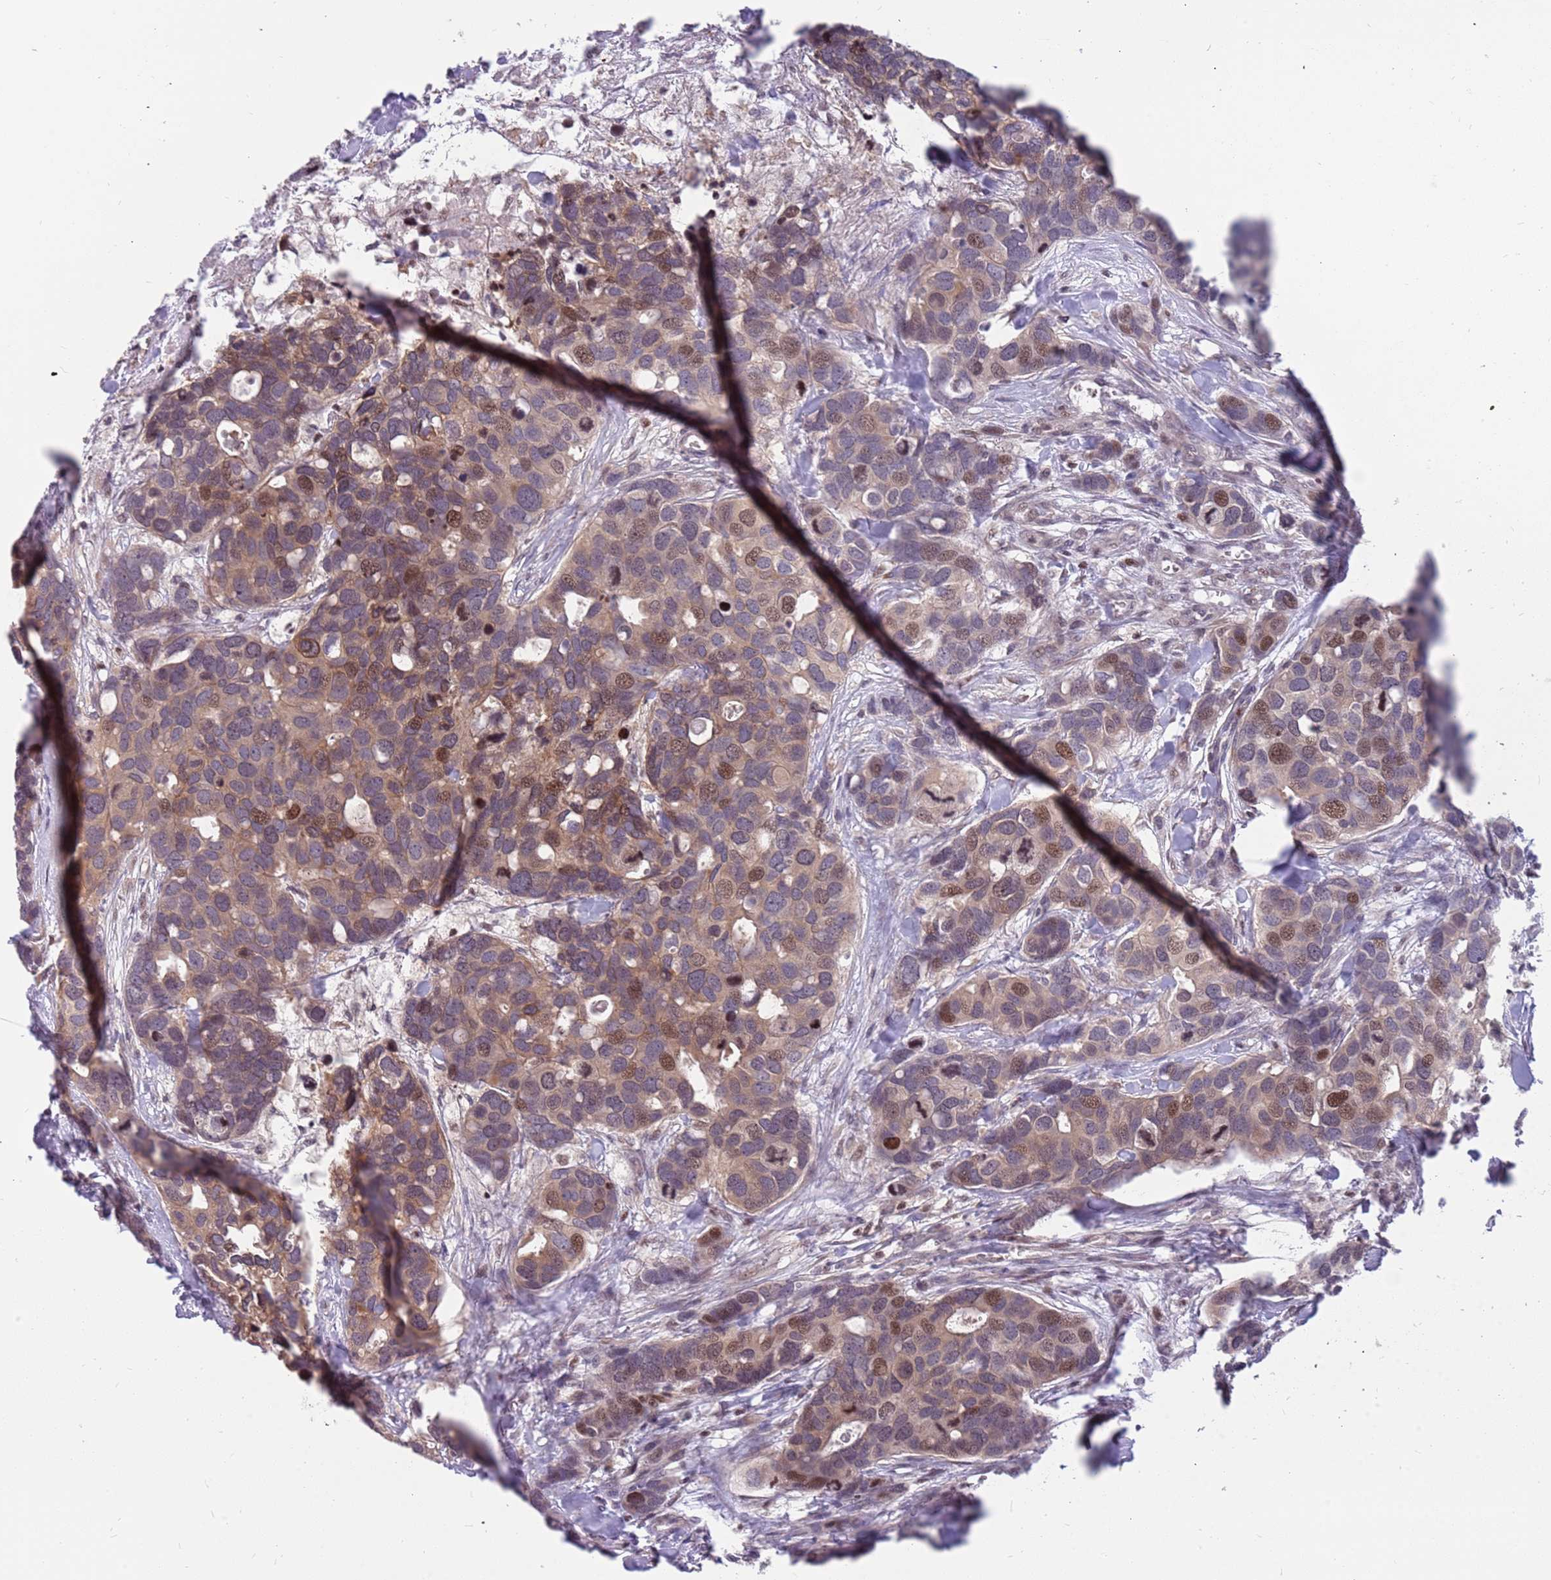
{"staining": {"intensity": "moderate", "quantity": ">75%", "location": "cytoplasmic/membranous,nuclear"}, "tissue": "breast cancer", "cell_type": "Tumor cells", "image_type": "cancer", "snomed": [{"axis": "morphology", "description": "Duct carcinoma"}, {"axis": "topography", "description": "Breast"}], "caption": "This micrograph exhibits immunohistochemistry (IHC) staining of infiltrating ductal carcinoma (breast), with medium moderate cytoplasmic/membranous and nuclear staining in about >75% of tumor cells.", "gene": "ARHGEF5", "patient": {"sex": "female", "age": 83}}